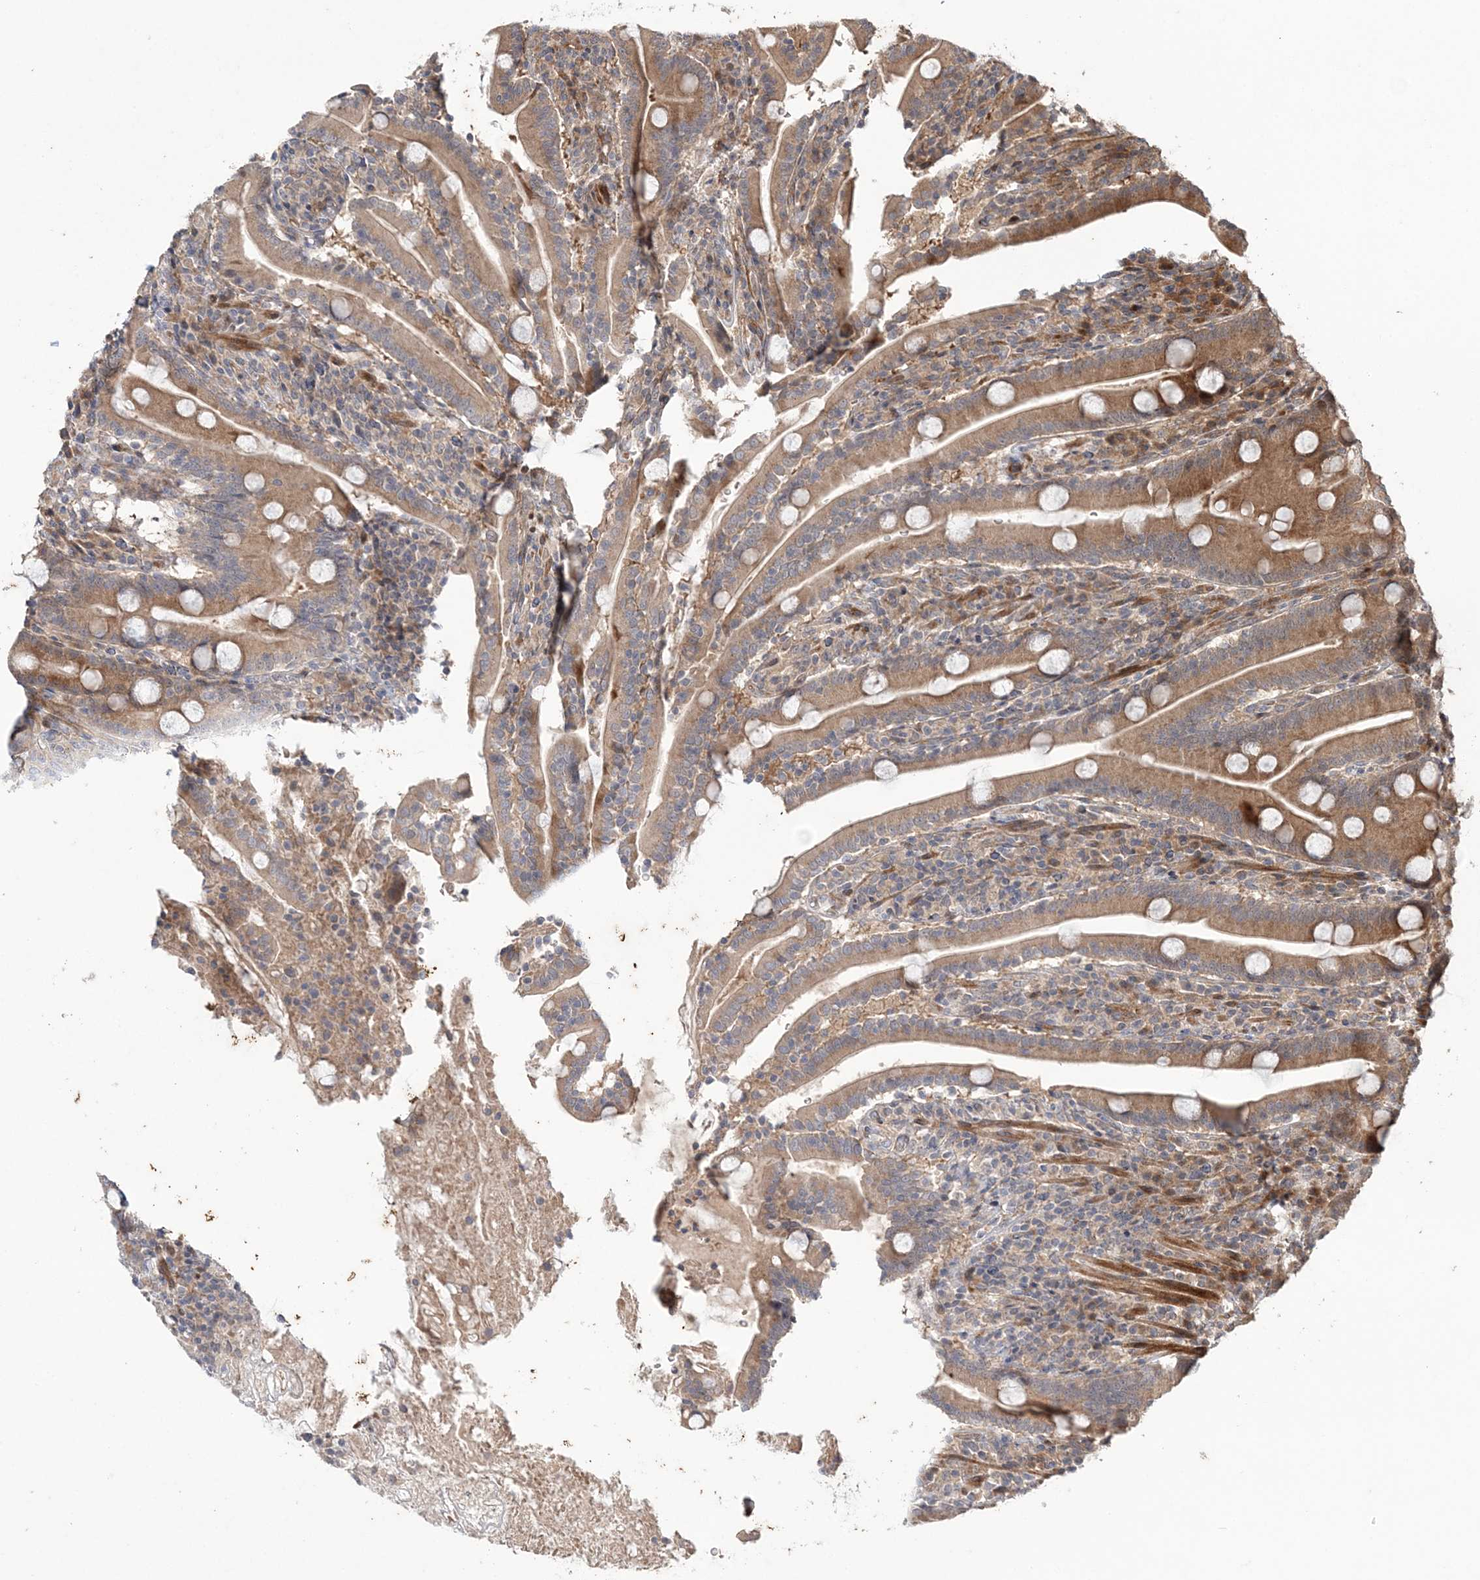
{"staining": {"intensity": "moderate", "quantity": "25%-75%", "location": "cytoplasmic/membranous"}, "tissue": "duodenum", "cell_type": "Glandular cells", "image_type": "normal", "snomed": [{"axis": "morphology", "description": "Normal tissue, NOS"}, {"axis": "topography", "description": "Duodenum"}], "caption": "A histopathology image of human duodenum stained for a protein reveals moderate cytoplasmic/membranous brown staining in glandular cells.", "gene": "UBTD2", "patient": {"sex": "male", "age": 35}}